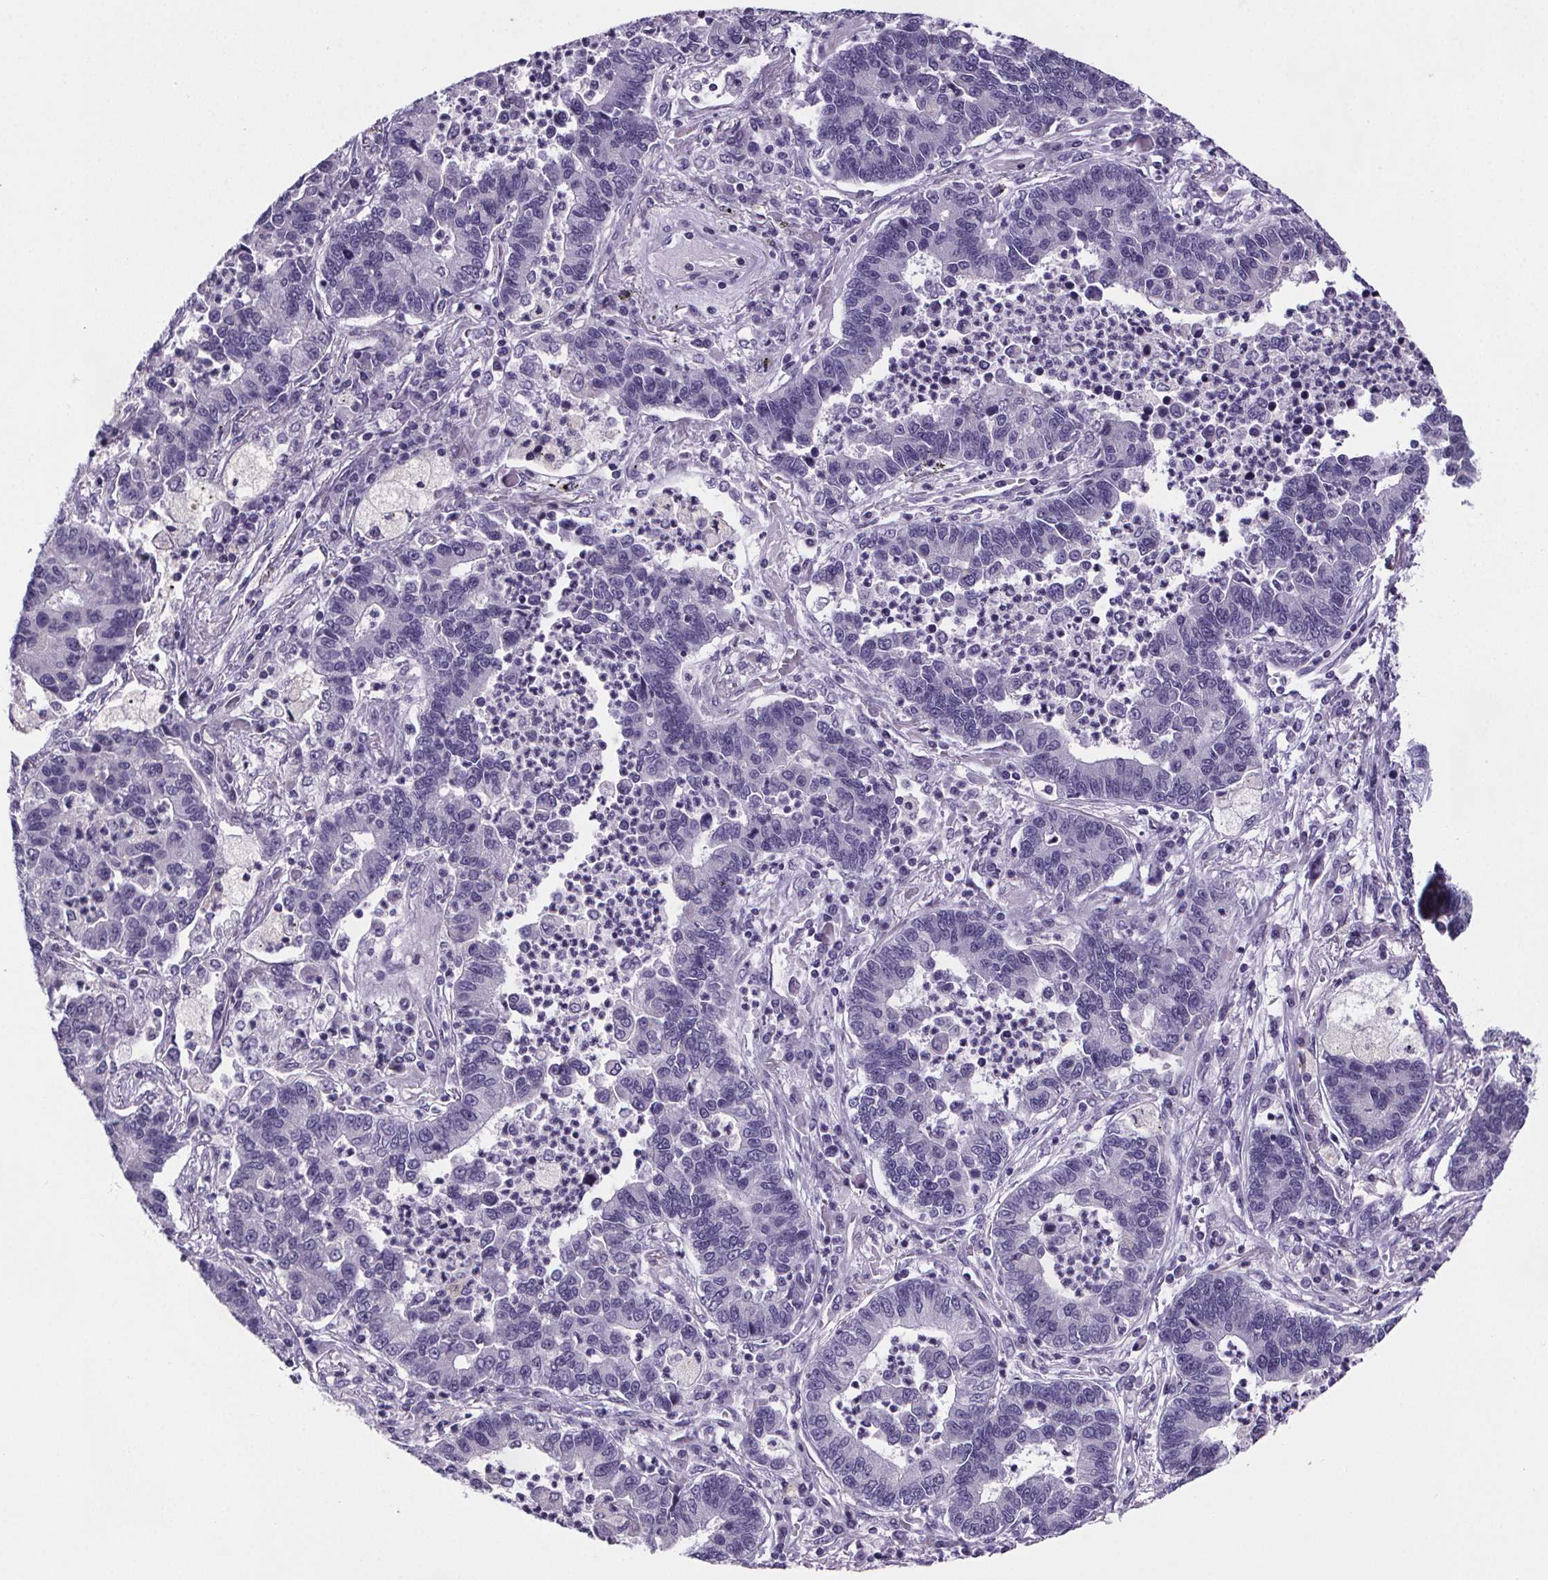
{"staining": {"intensity": "negative", "quantity": "none", "location": "none"}, "tissue": "lung cancer", "cell_type": "Tumor cells", "image_type": "cancer", "snomed": [{"axis": "morphology", "description": "Adenocarcinoma, NOS"}, {"axis": "topography", "description": "Lung"}], "caption": "The image displays no significant positivity in tumor cells of lung cancer (adenocarcinoma).", "gene": "CUBN", "patient": {"sex": "female", "age": 57}}